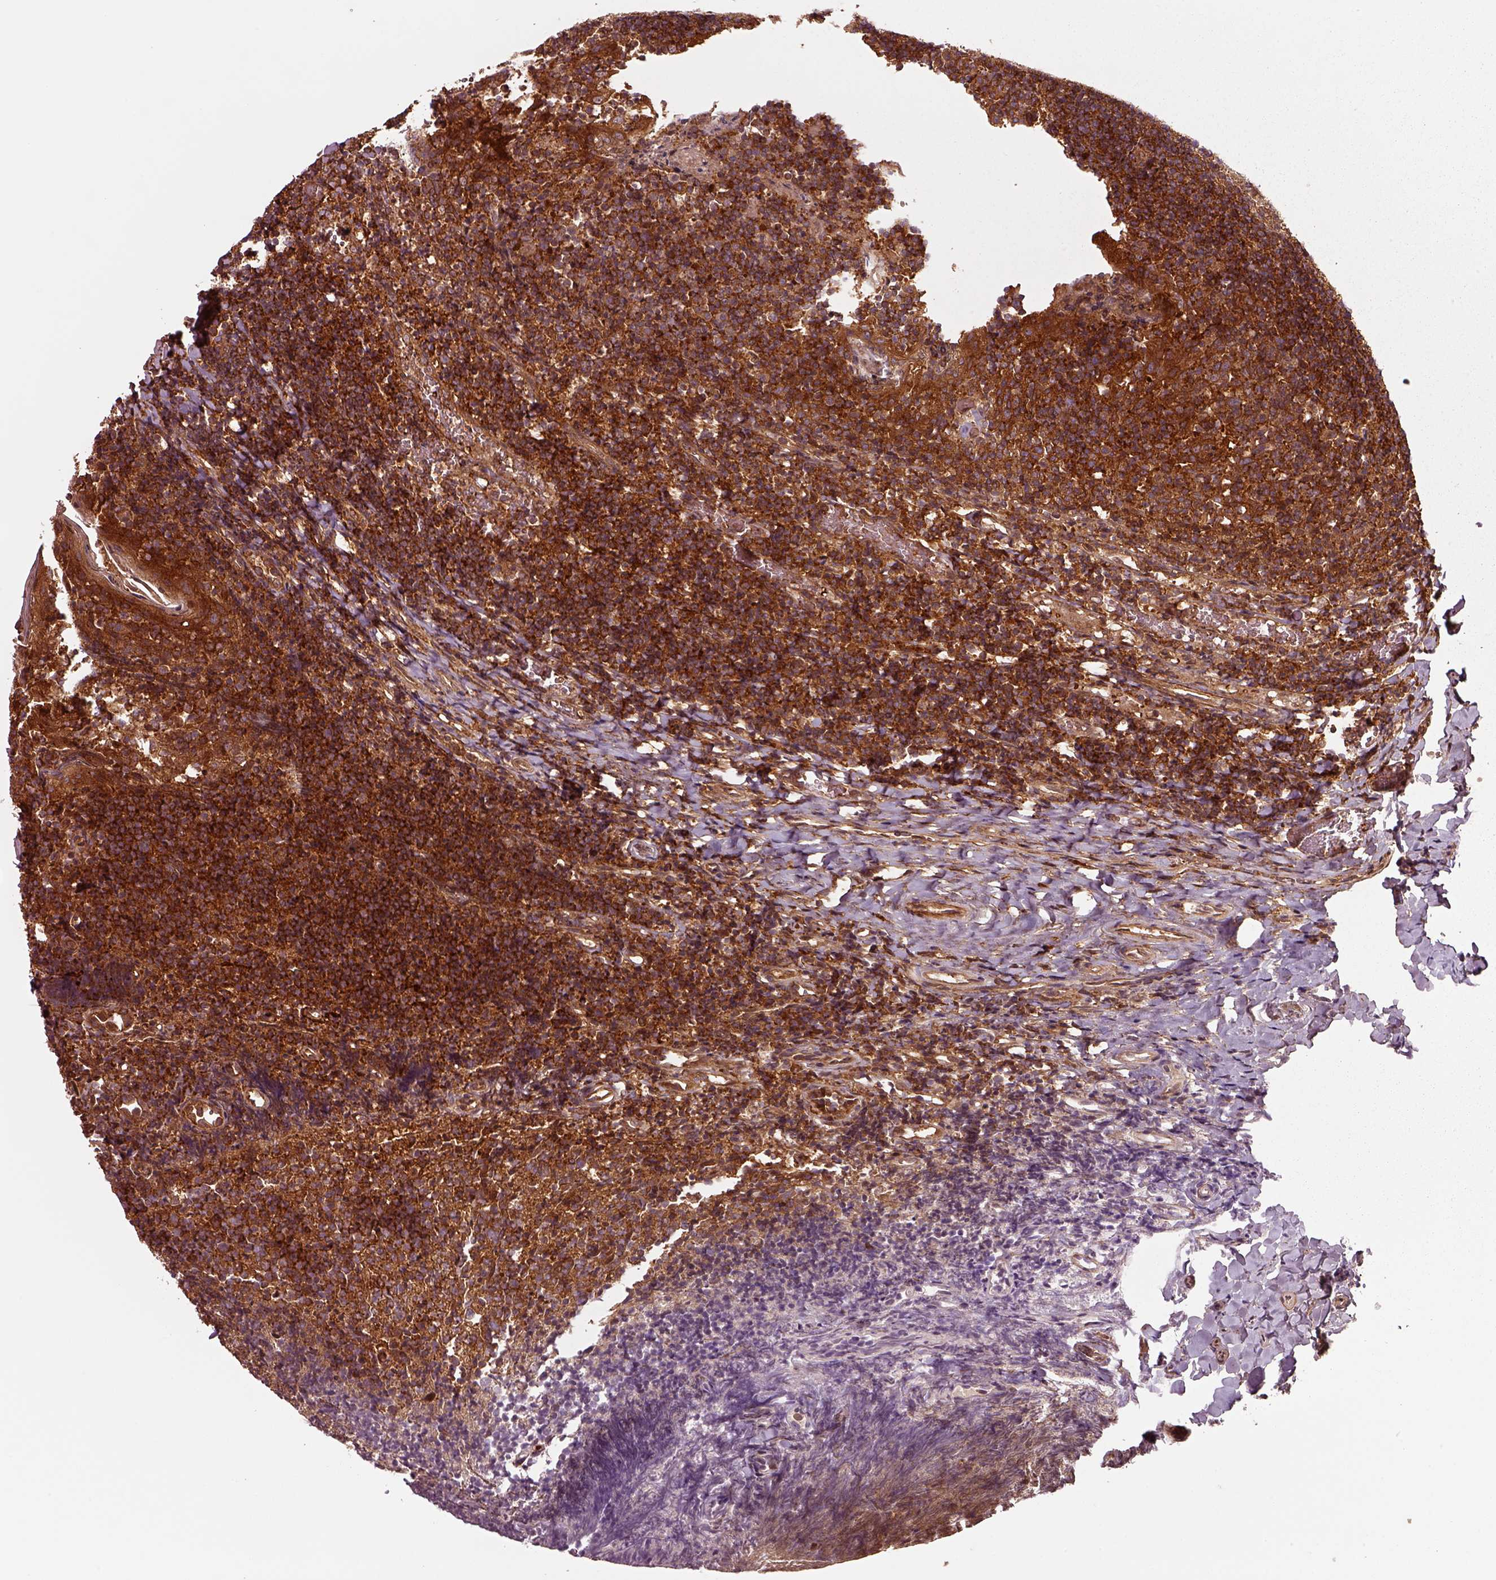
{"staining": {"intensity": "strong", "quantity": "25%-75%", "location": "cytoplasmic/membranous"}, "tissue": "tonsil", "cell_type": "Germinal center cells", "image_type": "normal", "snomed": [{"axis": "morphology", "description": "Normal tissue, NOS"}, {"axis": "topography", "description": "Tonsil"}], "caption": "The image exhibits staining of benign tonsil, revealing strong cytoplasmic/membranous protein staining (brown color) within germinal center cells.", "gene": "WASHC2A", "patient": {"sex": "female", "age": 10}}